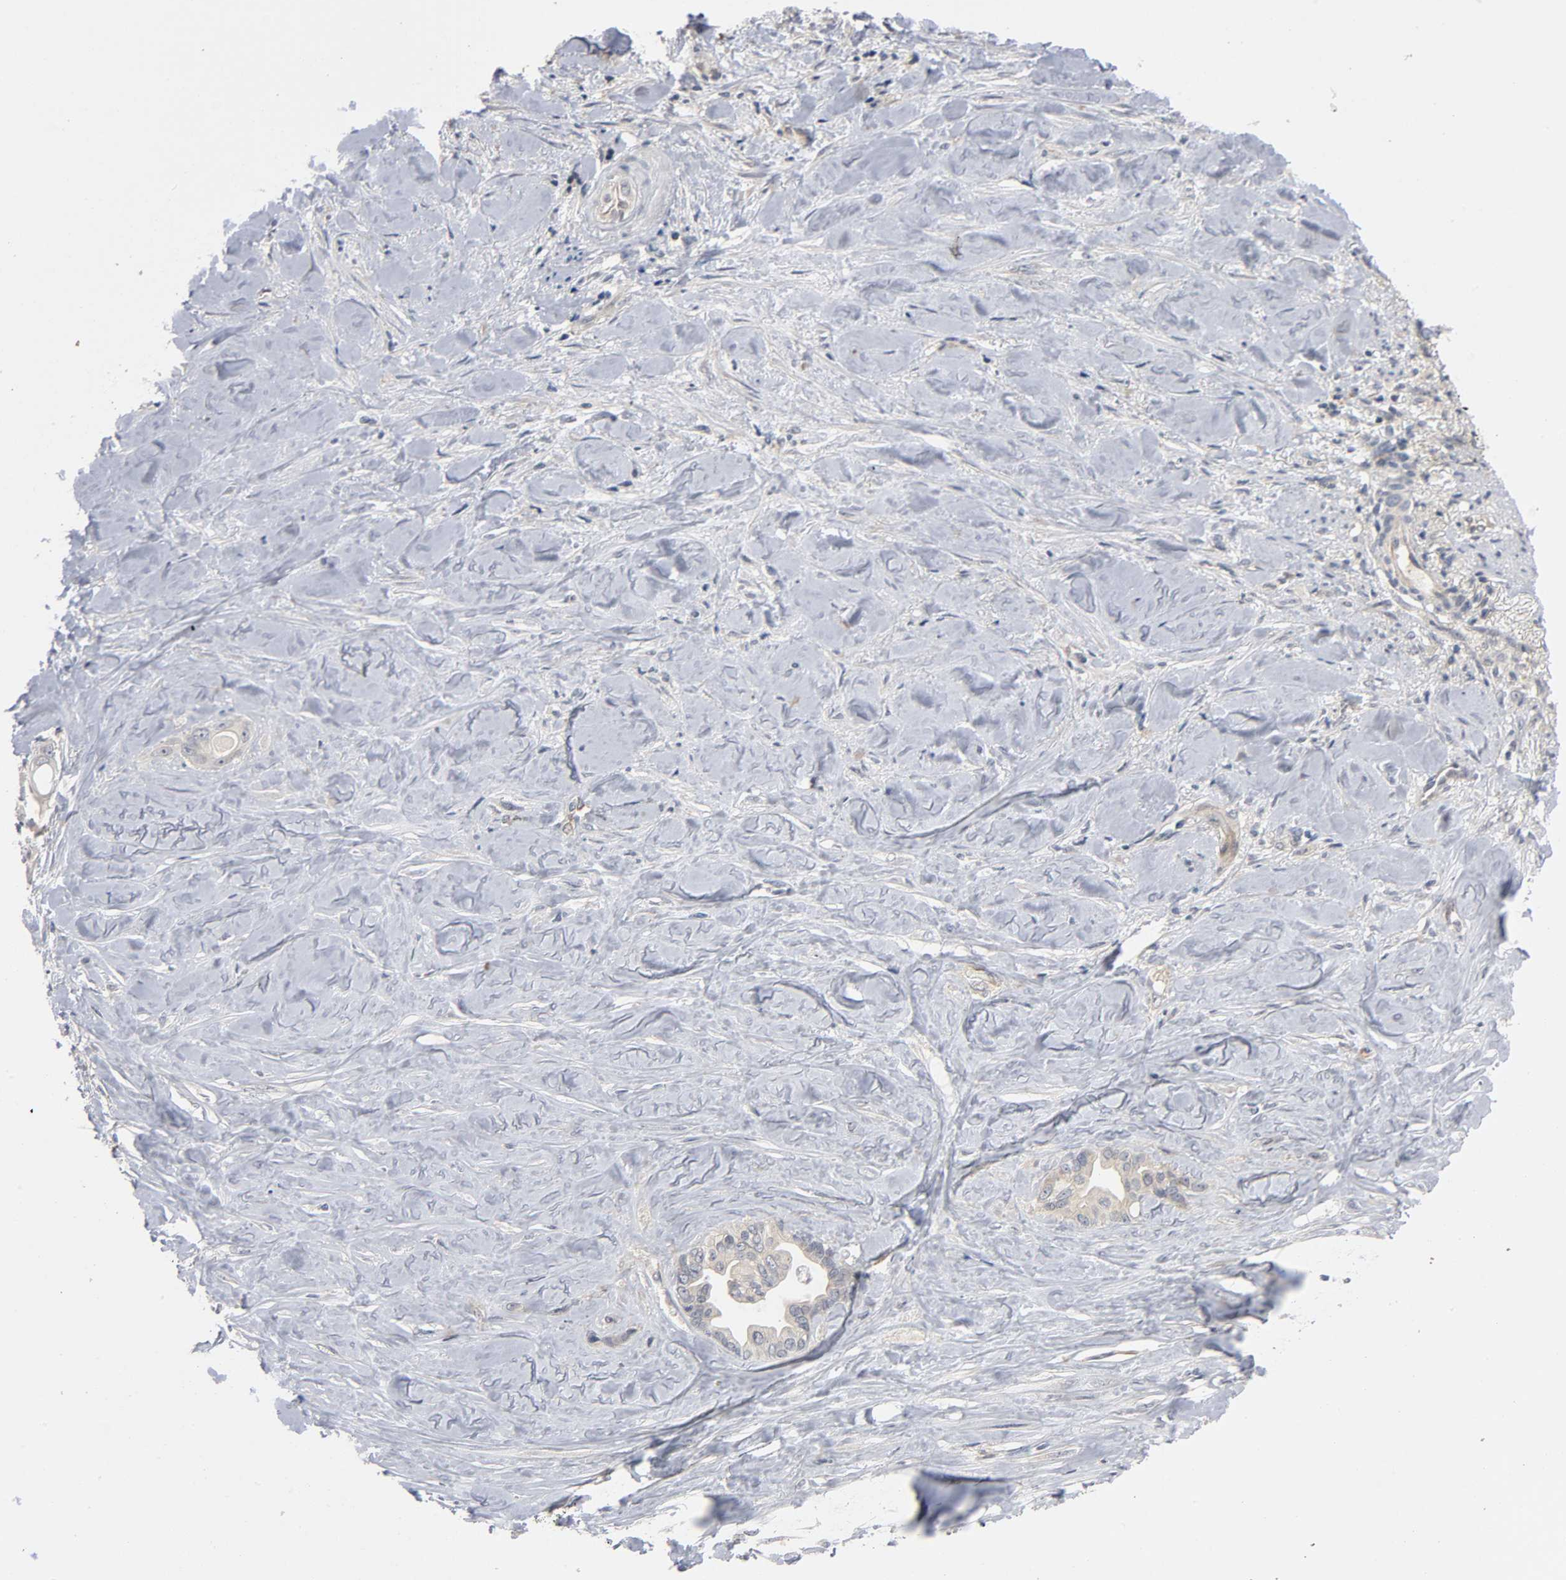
{"staining": {"intensity": "weak", "quantity": ">75%", "location": "cytoplasmic/membranous"}, "tissue": "liver cancer", "cell_type": "Tumor cells", "image_type": "cancer", "snomed": [{"axis": "morphology", "description": "Cholangiocarcinoma"}, {"axis": "topography", "description": "Liver"}], "caption": "Protein analysis of liver cancer (cholangiocarcinoma) tissue demonstrates weak cytoplasmic/membranous positivity in approximately >75% of tumor cells. The protein is shown in brown color, while the nuclei are stained blue.", "gene": "MAPK8", "patient": {"sex": "female", "age": 67}}